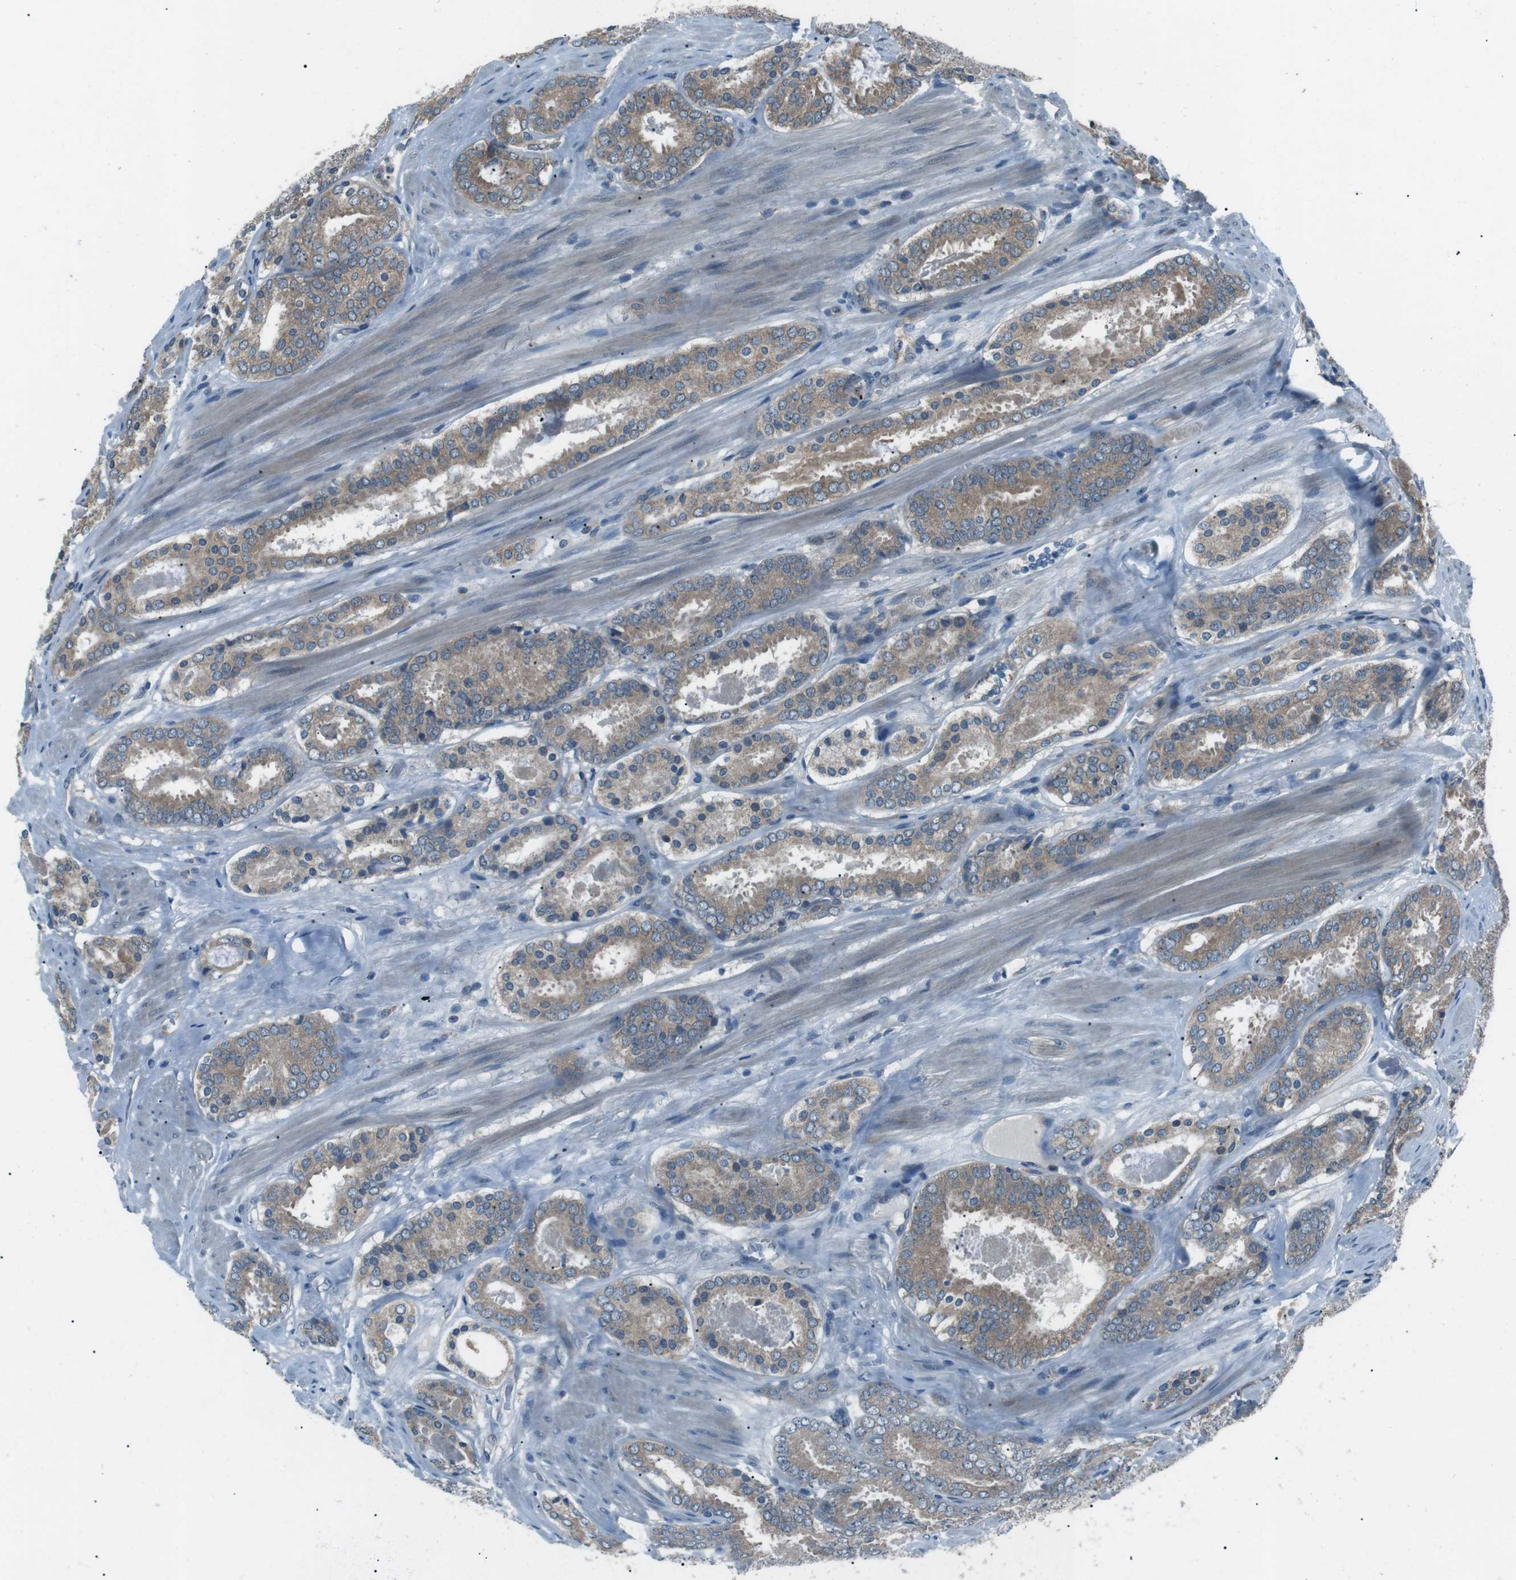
{"staining": {"intensity": "weak", "quantity": ">75%", "location": "cytoplasmic/membranous"}, "tissue": "prostate cancer", "cell_type": "Tumor cells", "image_type": "cancer", "snomed": [{"axis": "morphology", "description": "Adenocarcinoma, Low grade"}, {"axis": "topography", "description": "Prostate"}], "caption": "Protein analysis of prostate cancer (adenocarcinoma (low-grade)) tissue exhibits weak cytoplasmic/membranous expression in approximately >75% of tumor cells.", "gene": "LRIG2", "patient": {"sex": "male", "age": 69}}